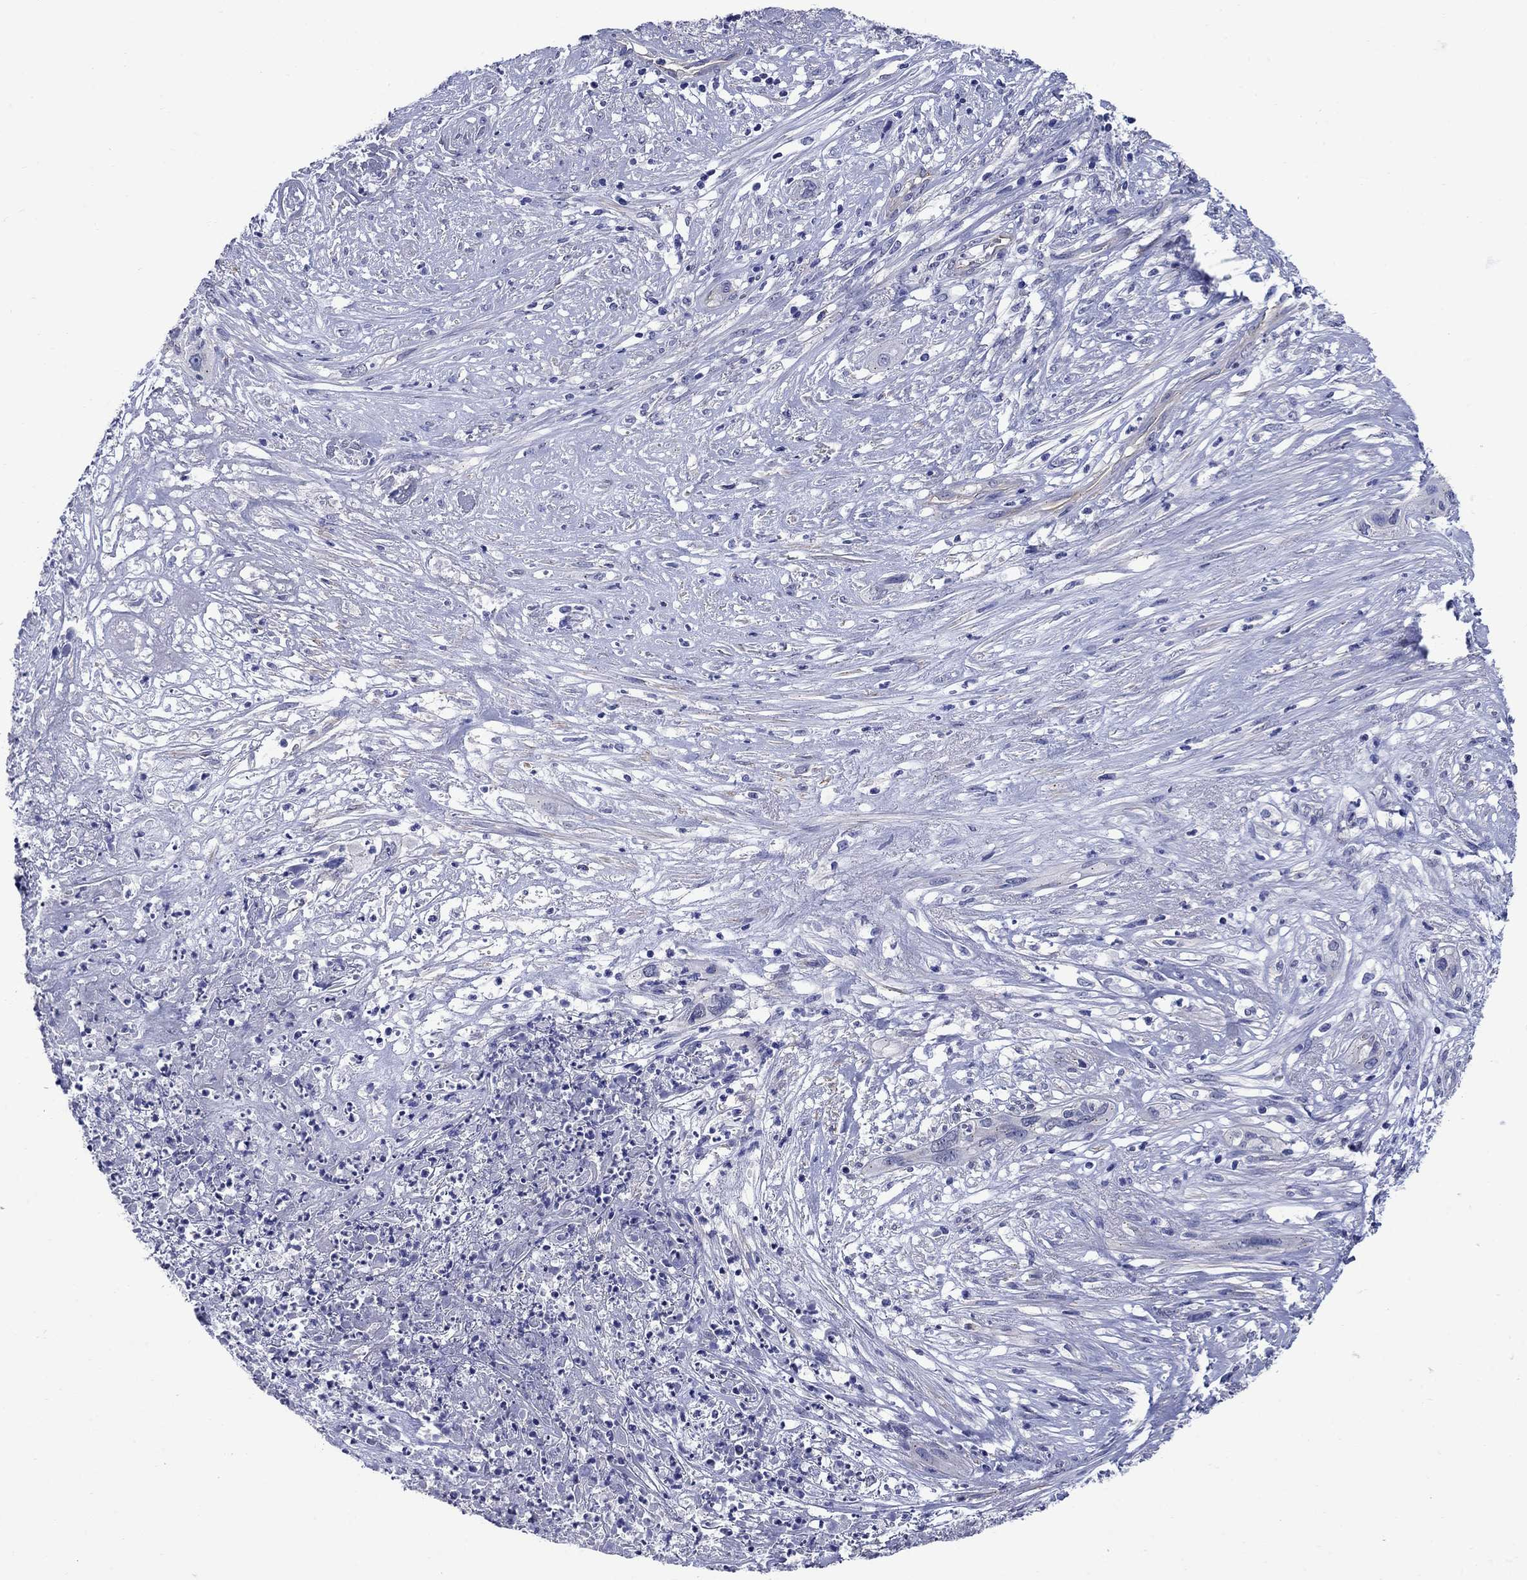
{"staining": {"intensity": "negative", "quantity": "none", "location": "none"}, "tissue": "cervical cancer", "cell_type": "Tumor cells", "image_type": "cancer", "snomed": [{"axis": "morphology", "description": "Squamous cell carcinoma, NOS"}, {"axis": "topography", "description": "Cervix"}], "caption": "Immunohistochemistry of squamous cell carcinoma (cervical) demonstrates no staining in tumor cells.", "gene": "SMCP", "patient": {"sex": "female", "age": 57}}